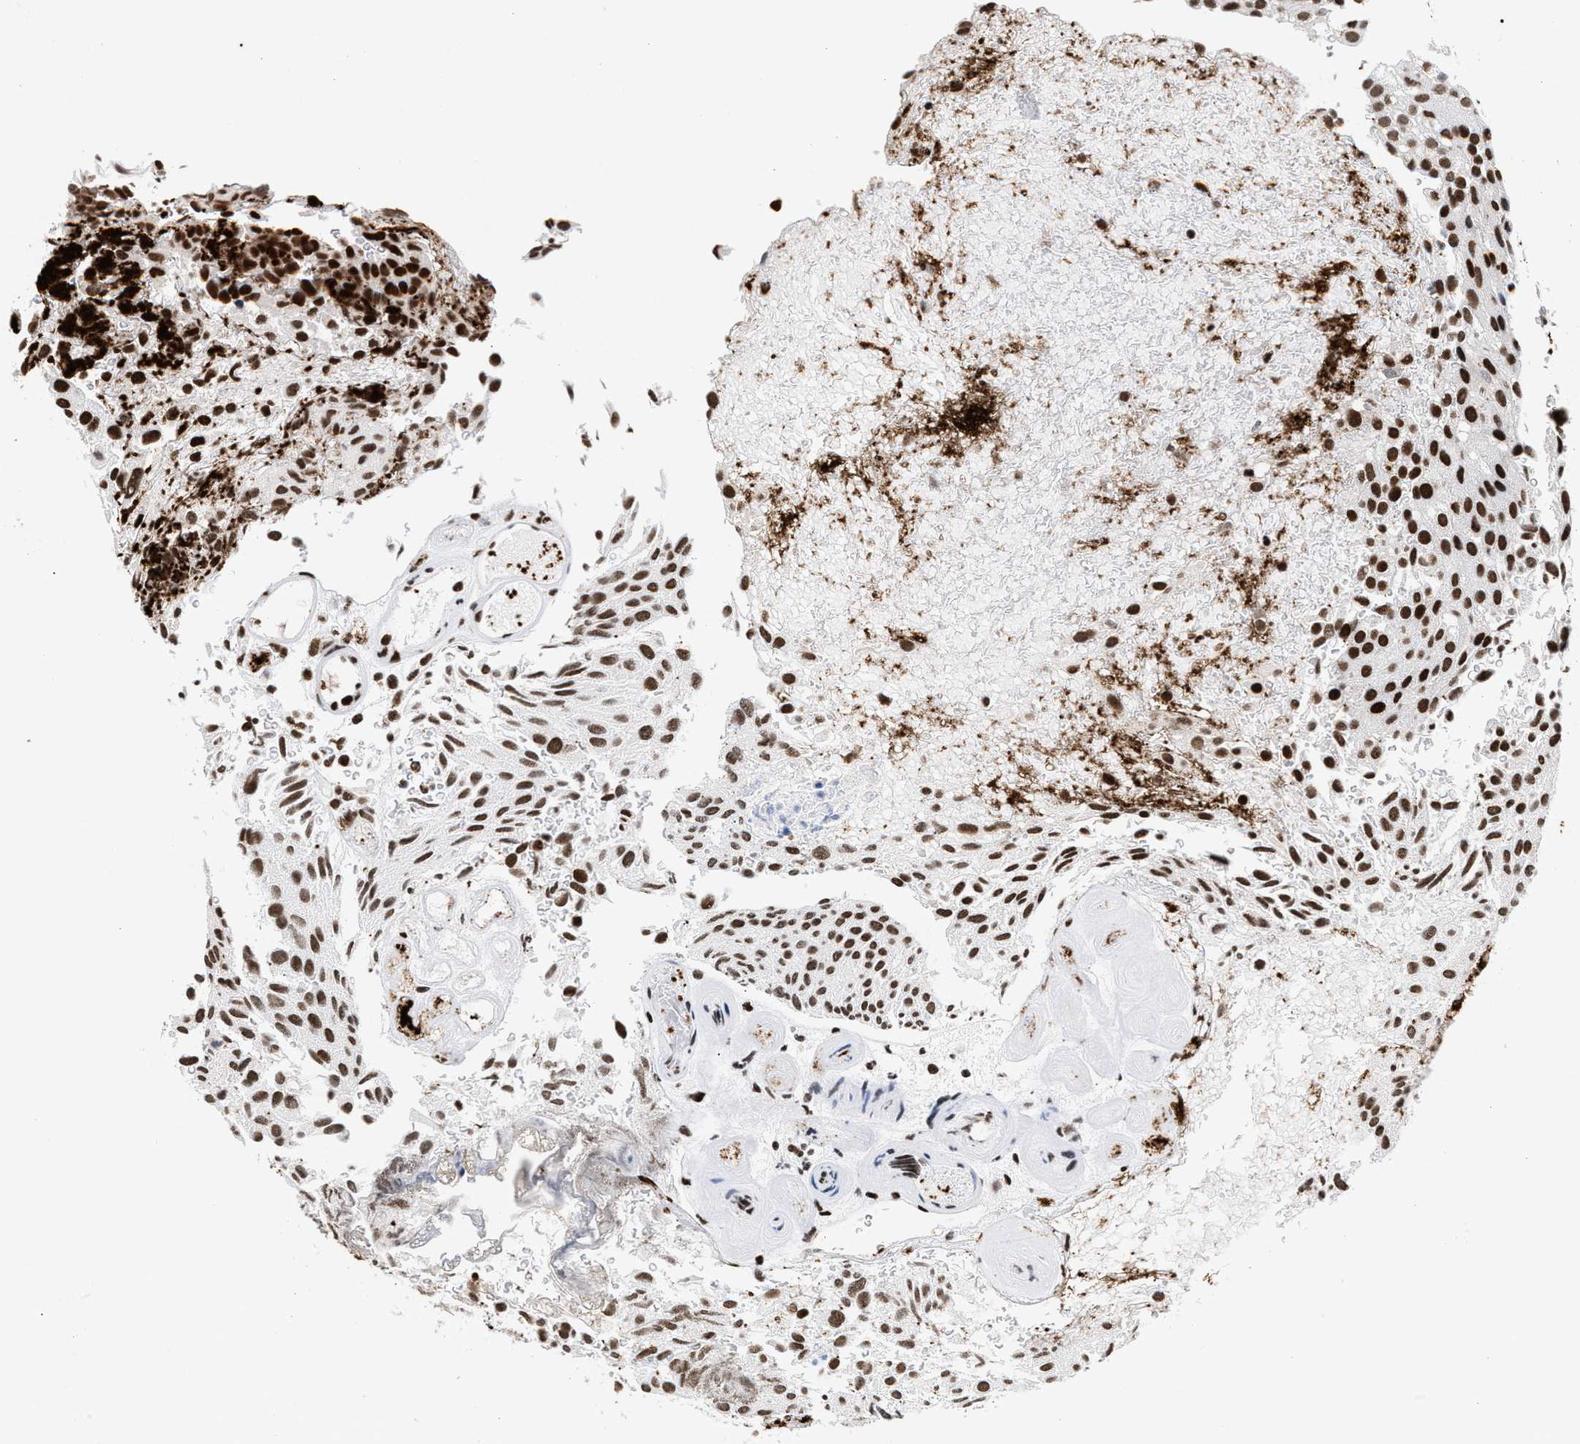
{"staining": {"intensity": "moderate", "quantity": ">75%", "location": "nuclear"}, "tissue": "urothelial cancer", "cell_type": "Tumor cells", "image_type": "cancer", "snomed": [{"axis": "morphology", "description": "Urothelial carcinoma, Low grade"}, {"axis": "topography", "description": "Urinary bladder"}], "caption": "The photomicrograph shows a brown stain indicating the presence of a protein in the nuclear of tumor cells in urothelial cancer.", "gene": "RAD21", "patient": {"sex": "male", "age": 78}}